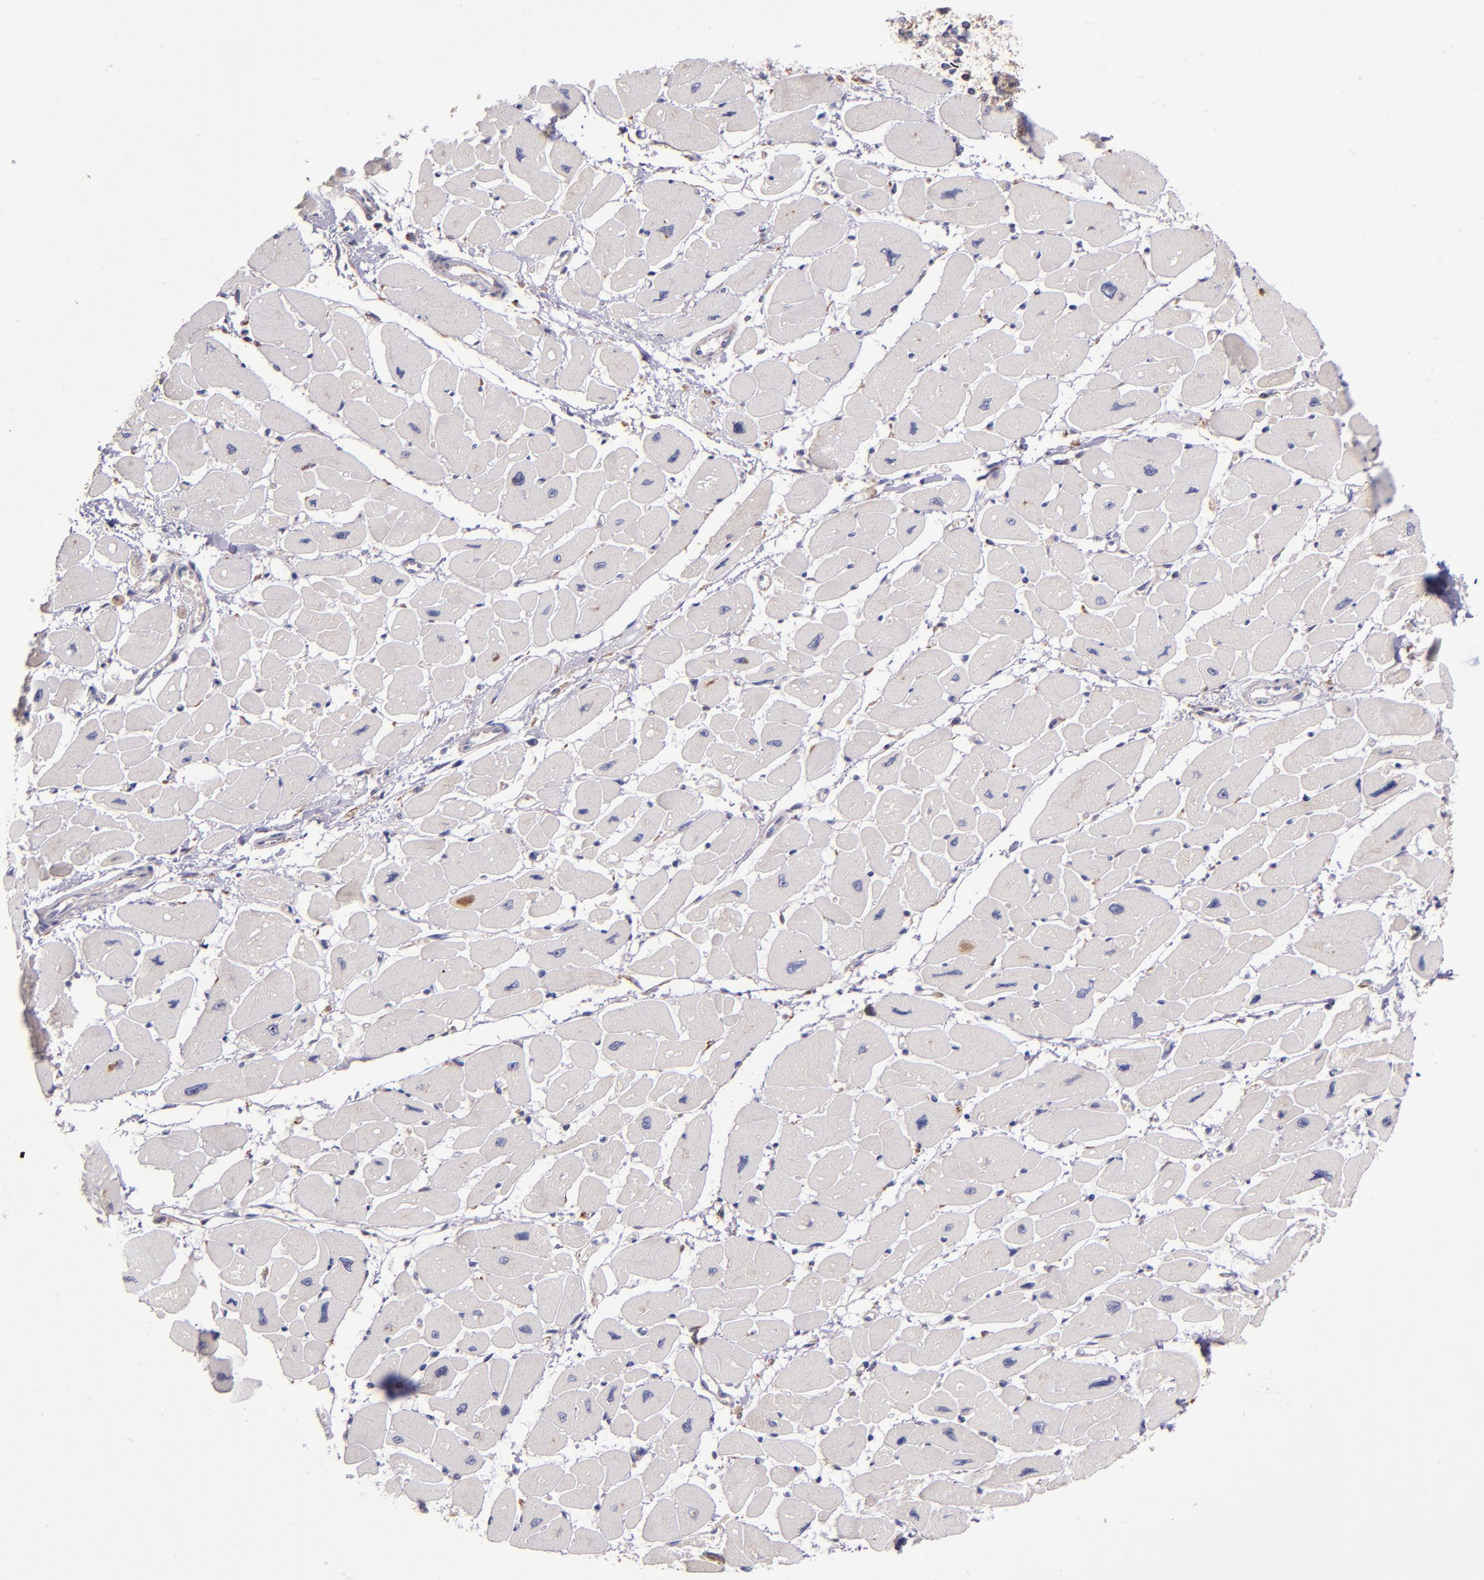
{"staining": {"intensity": "negative", "quantity": "none", "location": "none"}, "tissue": "heart muscle", "cell_type": "Cardiomyocytes", "image_type": "normal", "snomed": [{"axis": "morphology", "description": "Normal tissue, NOS"}, {"axis": "topography", "description": "Heart"}], "caption": "DAB immunohistochemical staining of benign heart muscle displays no significant positivity in cardiomyocytes.", "gene": "EIF4ENIF1", "patient": {"sex": "female", "age": 54}}